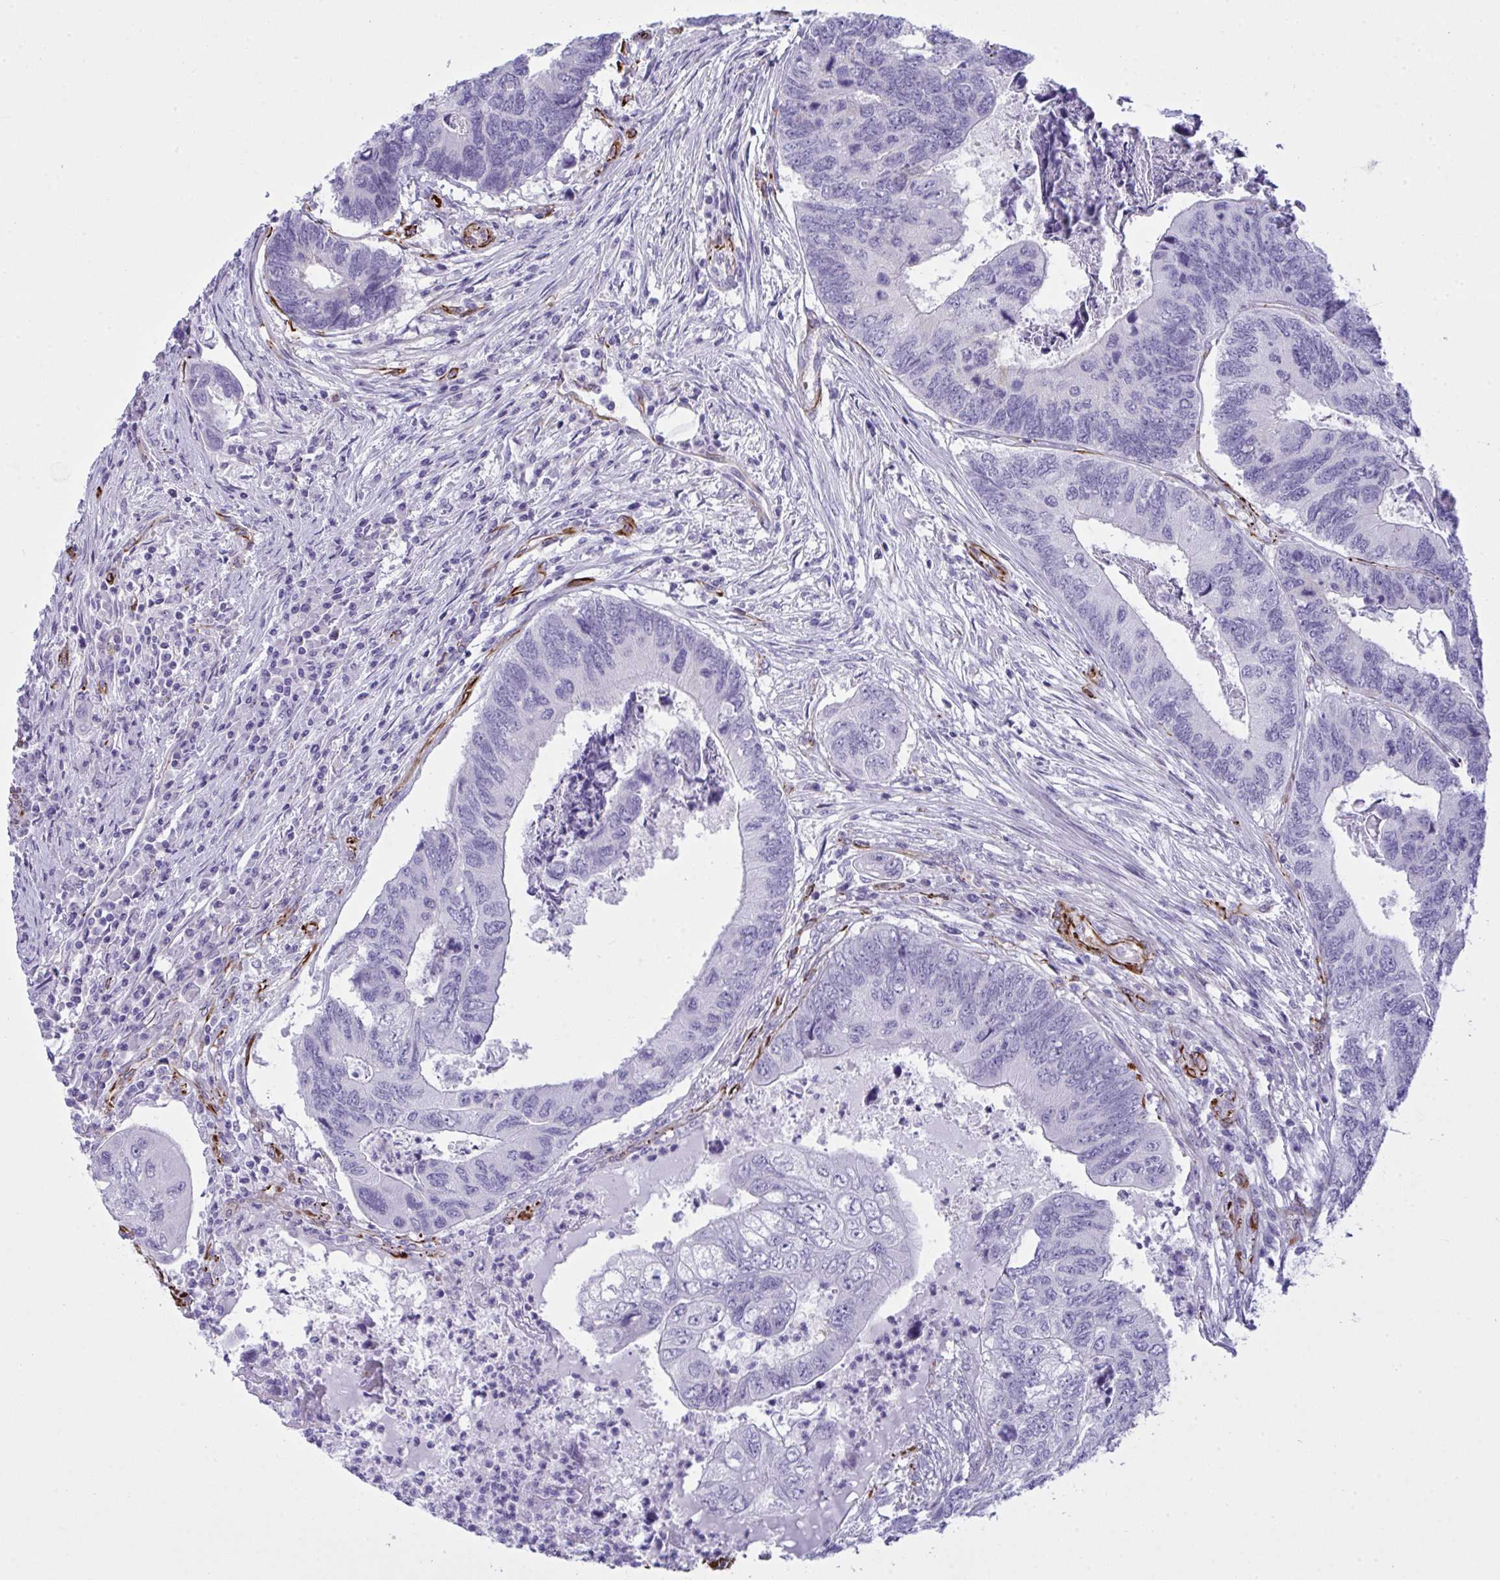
{"staining": {"intensity": "negative", "quantity": "none", "location": "none"}, "tissue": "colorectal cancer", "cell_type": "Tumor cells", "image_type": "cancer", "snomed": [{"axis": "morphology", "description": "Adenocarcinoma, NOS"}, {"axis": "topography", "description": "Colon"}], "caption": "High magnification brightfield microscopy of colorectal adenocarcinoma stained with DAB (brown) and counterstained with hematoxylin (blue): tumor cells show no significant staining.", "gene": "SLC35B1", "patient": {"sex": "female", "age": 67}}